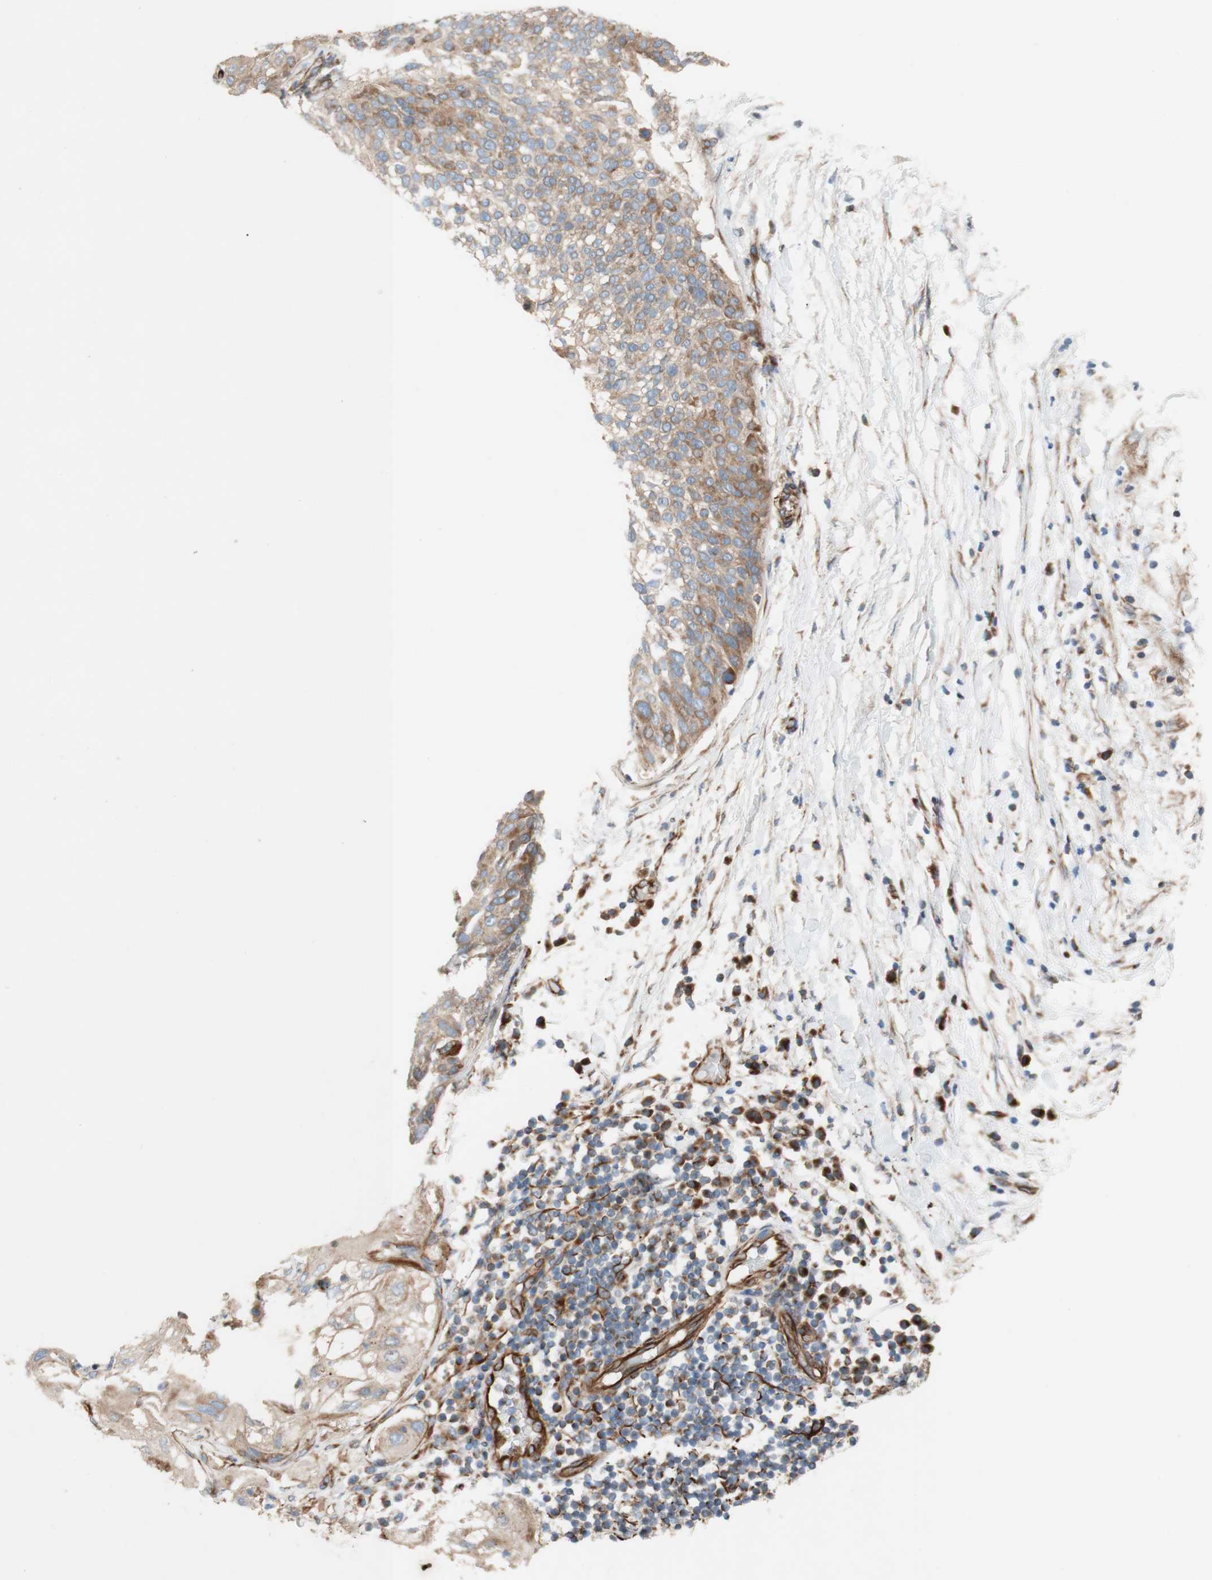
{"staining": {"intensity": "moderate", "quantity": ">75%", "location": "cytoplasmic/membranous"}, "tissue": "lung cancer", "cell_type": "Tumor cells", "image_type": "cancer", "snomed": [{"axis": "morphology", "description": "Inflammation, NOS"}, {"axis": "morphology", "description": "Squamous cell carcinoma, NOS"}, {"axis": "topography", "description": "Lymph node"}, {"axis": "topography", "description": "Soft tissue"}, {"axis": "topography", "description": "Lung"}], "caption": "A medium amount of moderate cytoplasmic/membranous positivity is appreciated in about >75% of tumor cells in lung cancer tissue. The staining was performed using DAB, with brown indicating positive protein expression. Nuclei are stained blue with hematoxylin.", "gene": "C1orf43", "patient": {"sex": "male", "age": 66}}